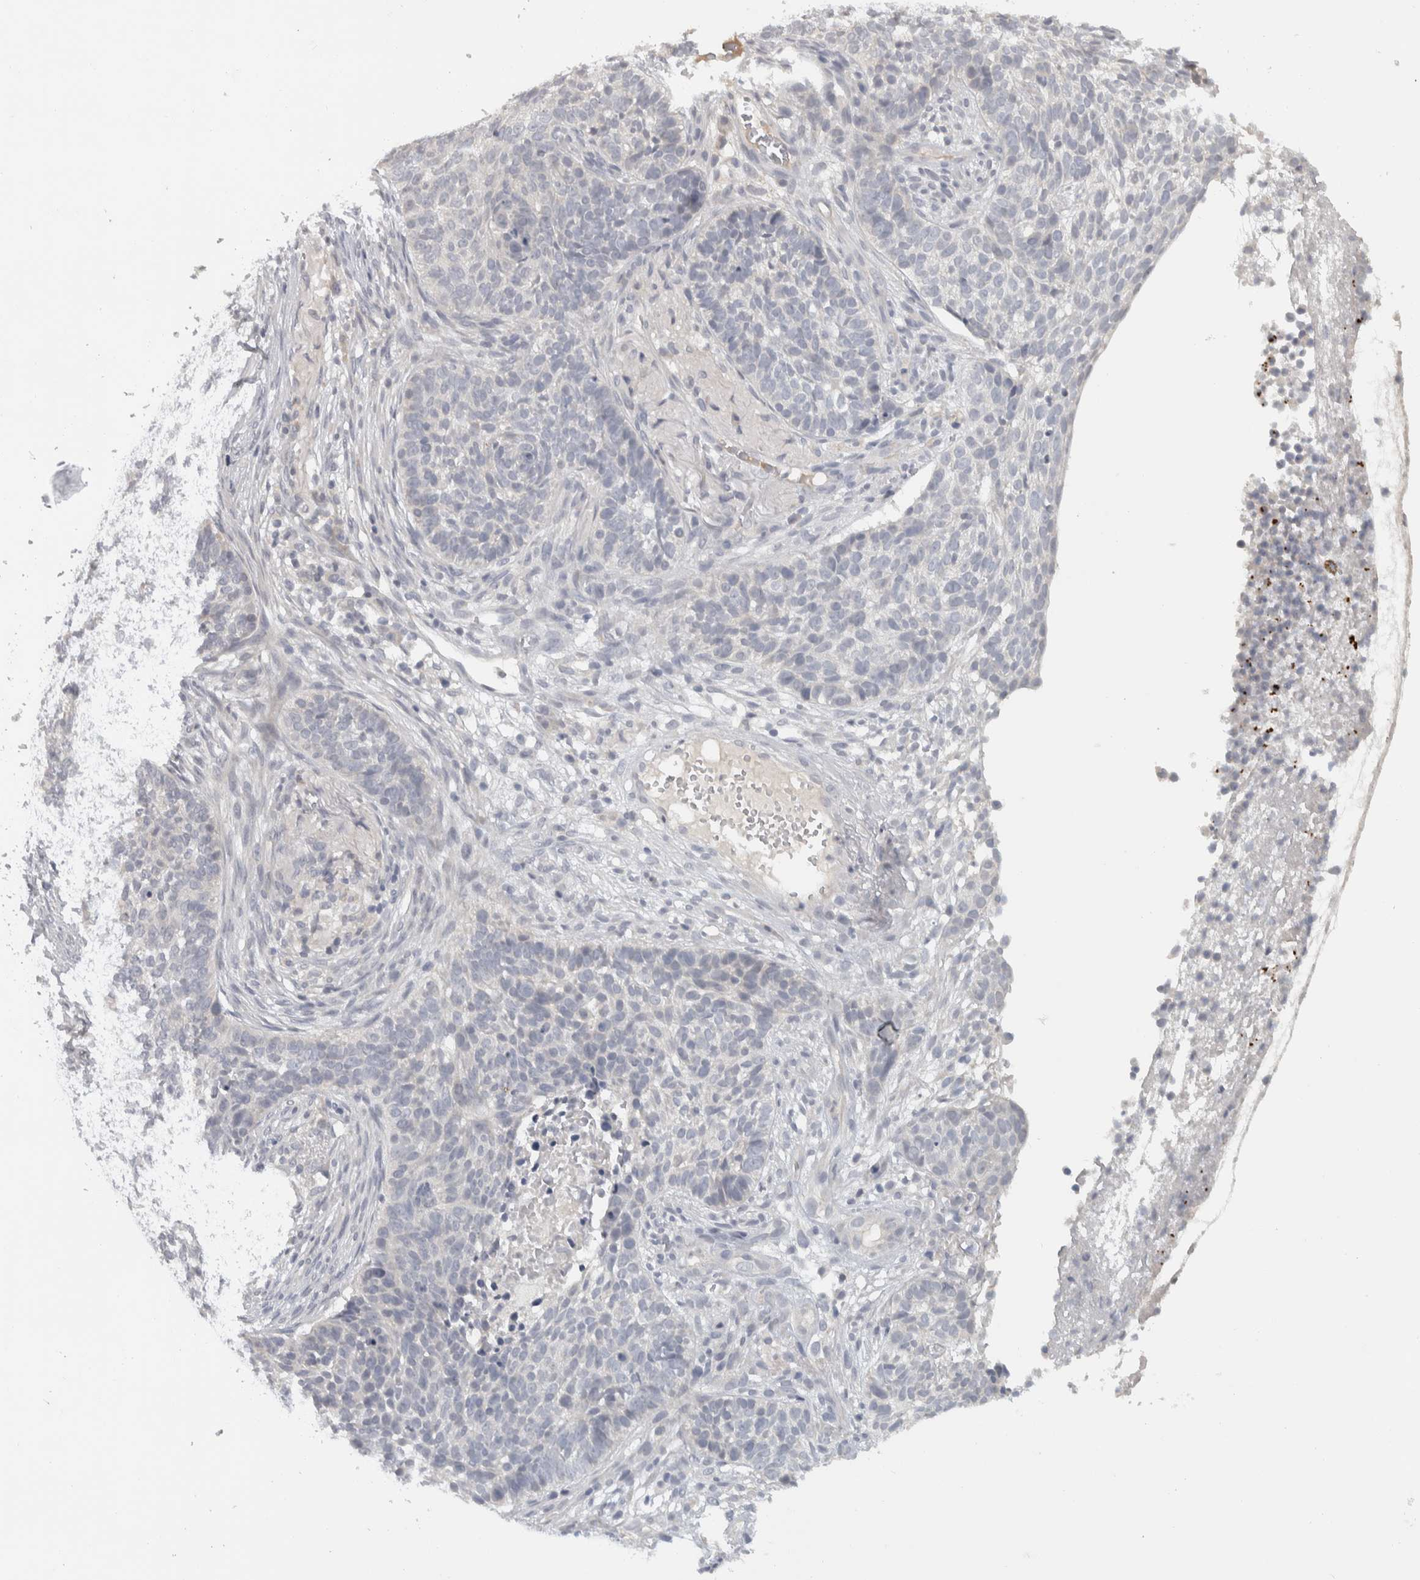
{"staining": {"intensity": "negative", "quantity": "none", "location": "none"}, "tissue": "skin cancer", "cell_type": "Tumor cells", "image_type": "cancer", "snomed": [{"axis": "morphology", "description": "Basal cell carcinoma"}, {"axis": "topography", "description": "Skin"}], "caption": "High magnification brightfield microscopy of skin basal cell carcinoma stained with DAB (brown) and counterstained with hematoxylin (blue): tumor cells show no significant positivity. (DAB immunohistochemistry (IHC) visualized using brightfield microscopy, high magnification).", "gene": "AFP", "patient": {"sex": "male", "age": 85}}